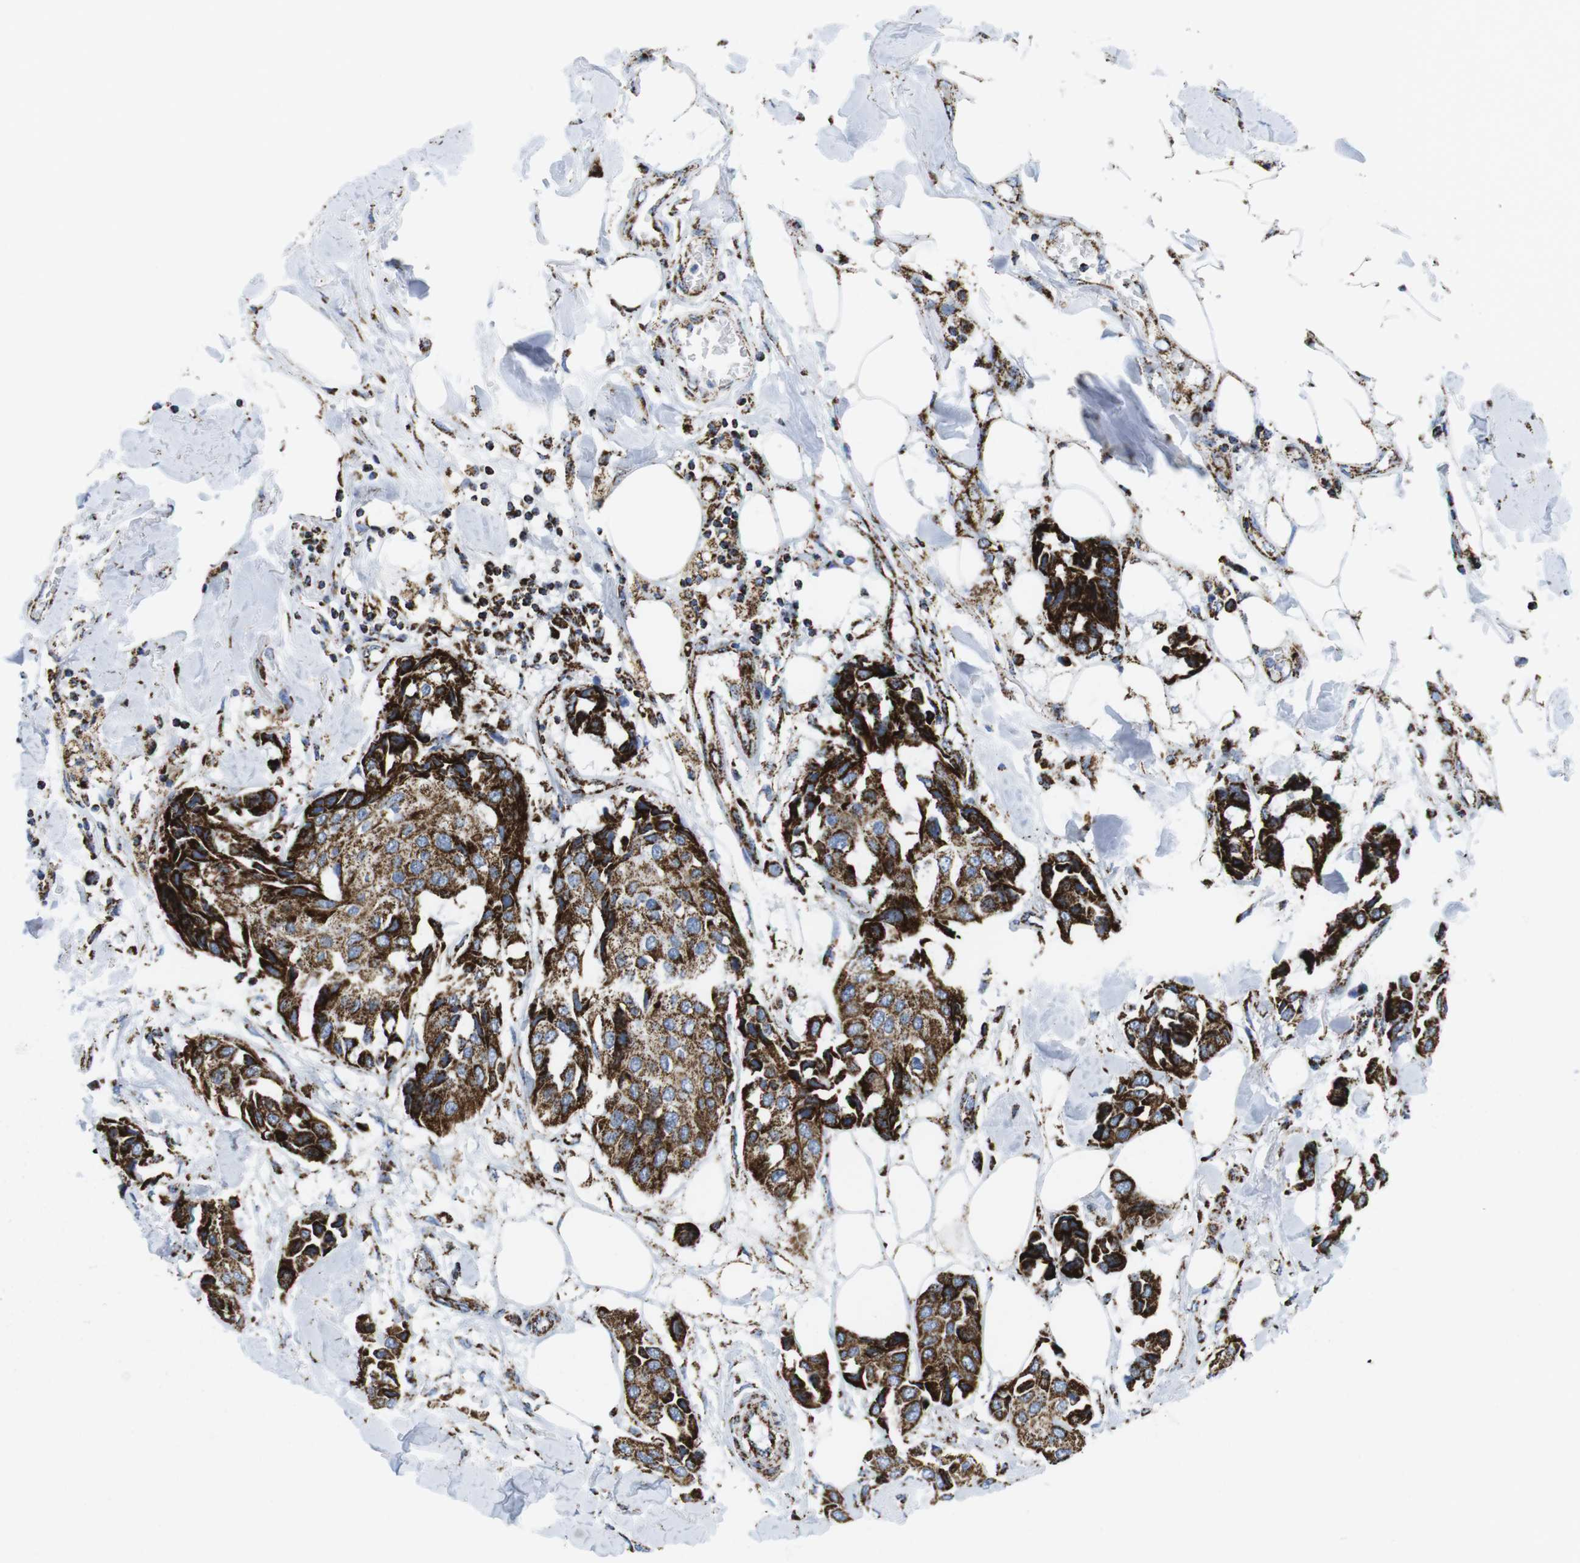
{"staining": {"intensity": "strong", "quantity": ">75%", "location": "cytoplasmic/membranous"}, "tissue": "breast cancer", "cell_type": "Tumor cells", "image_type": "cancer", "snomed": [{"axis": "morphology", "description": "Duct carcinoma"}, {"axis": "topography", "description": "Breast"}], "caption": "Immunohistochemical staining of human breast invasive ductal carcinoma displays strong cytoplasmic/membranous protein positivity in about >75% of tumor cells.", "gene": "ATP5PO", "patient": {"sex": "female", "age": 80}}